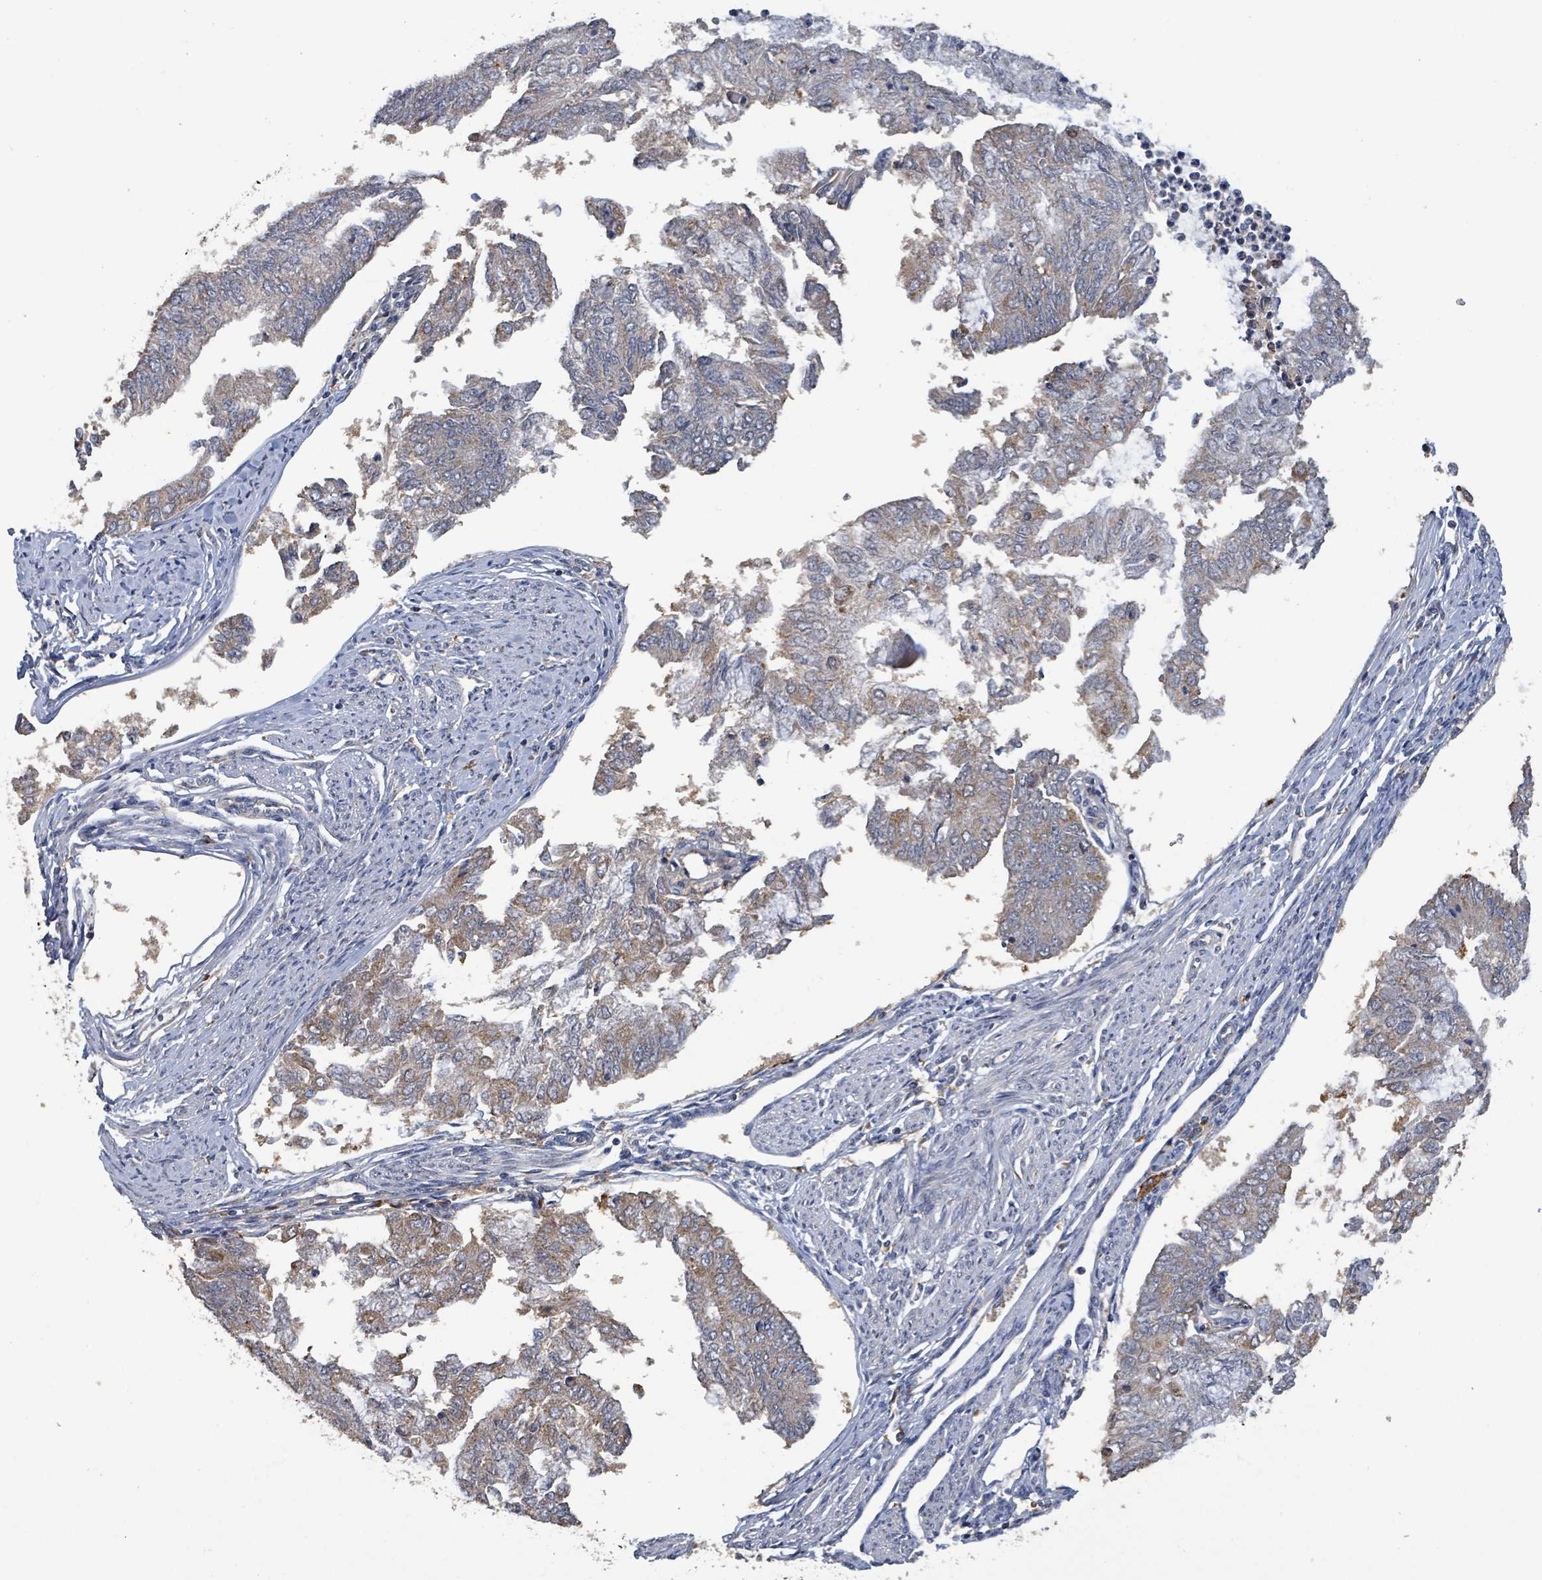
{"staining": {"intensity": "weak", "quantity": "25%-75%", "location": "cytoplasmic/membranous"}, "tissue": "endometrial cancer", "cell_type": "Tumor cells", "image_type": "cancer", "snomed": [{"axis": "morphology", "description": "Adenocarcinoma, NOS"}, {"axis": "topography", "description": "Endometrium"}], "caption": "Protein analysis of adenocarcinoma (endometrial) tissue displays weak cytoplasmic/membranous staining in about 25%-75% of tumor cells.", "gene": "PLAAT1", "patient": {"sex": "female", "age": 68}}